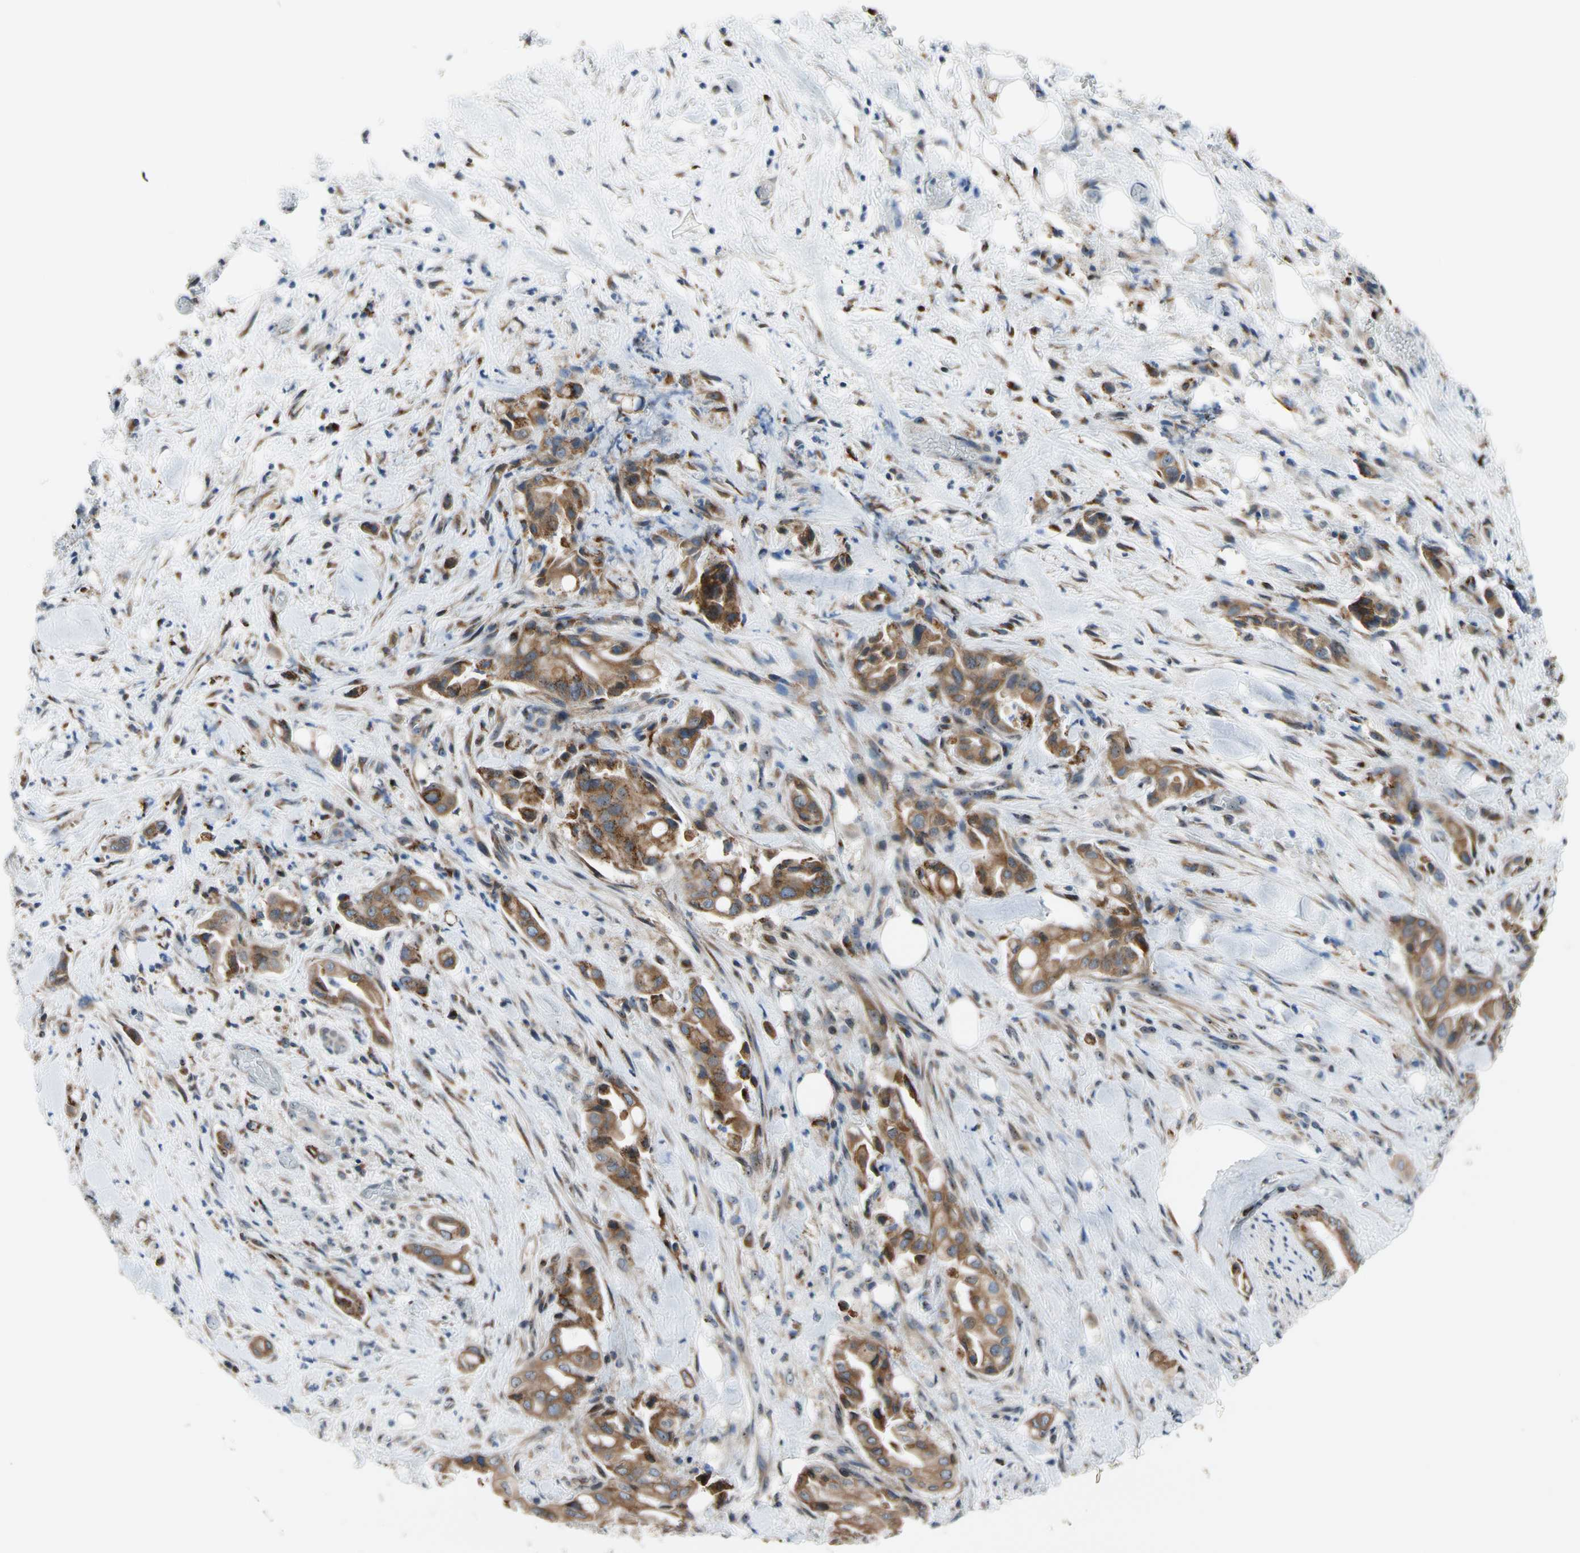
{"staining": {"intensity": "moderate", "quantity": ">75%", "location": "cytoplasmic/membranous"}, "tissue": "liver cancer", "cell_type": "Tumor cells", "image_type": "cancer", "snomed": [{"axis": "morphology", "description": "Cholangiocarcinoma"}, {"axis": "topography", "description": "Liver"}], "caption": "Protein staining of cholangiocarcinoma (liver) tissue shows moderate cytoplasmic/membranous positivity in about >75% of tumor cells.", "gene": "TMED7", "patient": {"sex": "female", "age": 68}}